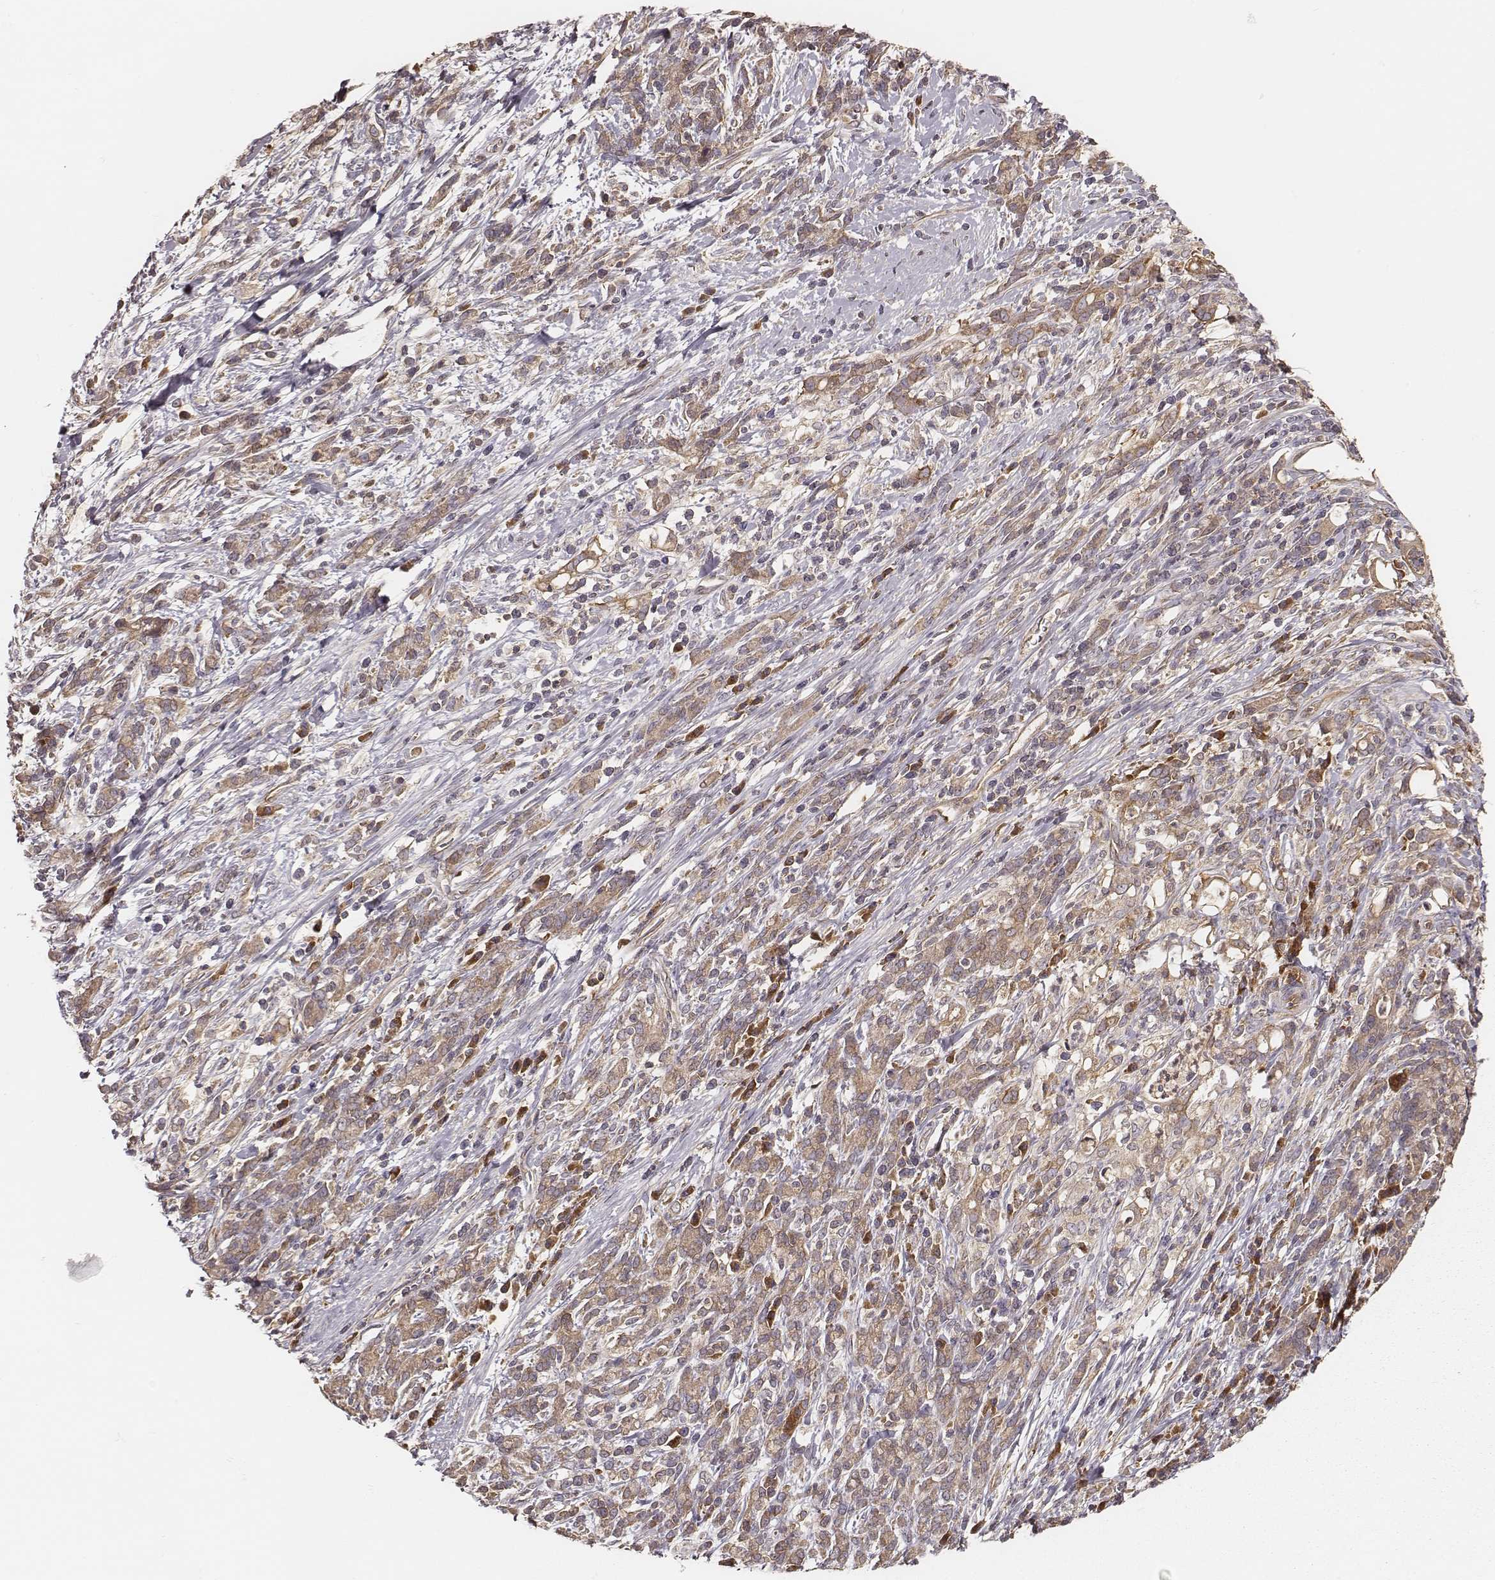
{"staining": {"intensity": "moderate", "quantity": ">75%", "location": "cytoplasmic/membranous"}, "tissue": "stomach cancer", "cell_type": "Tumor cells", "image_type": "cancer", "snomed": [{"axis": "morphology", "description": "Adenocarcinoma, NOS"}, {"axis": "topography", "description": "Stomach"}], "caption": "High-magnification brightfield microscopy of stomach cancer stained with DAB (3,3'-diaminobenzidine) (brown) and counterstained with hematoxylin (blue). tumor cells exhibit moderate cytoplasmic/membranous expression is identified in about>75% of cells.", "gene": "CARS1", "patient": {"sex": "female", "age": 57}}